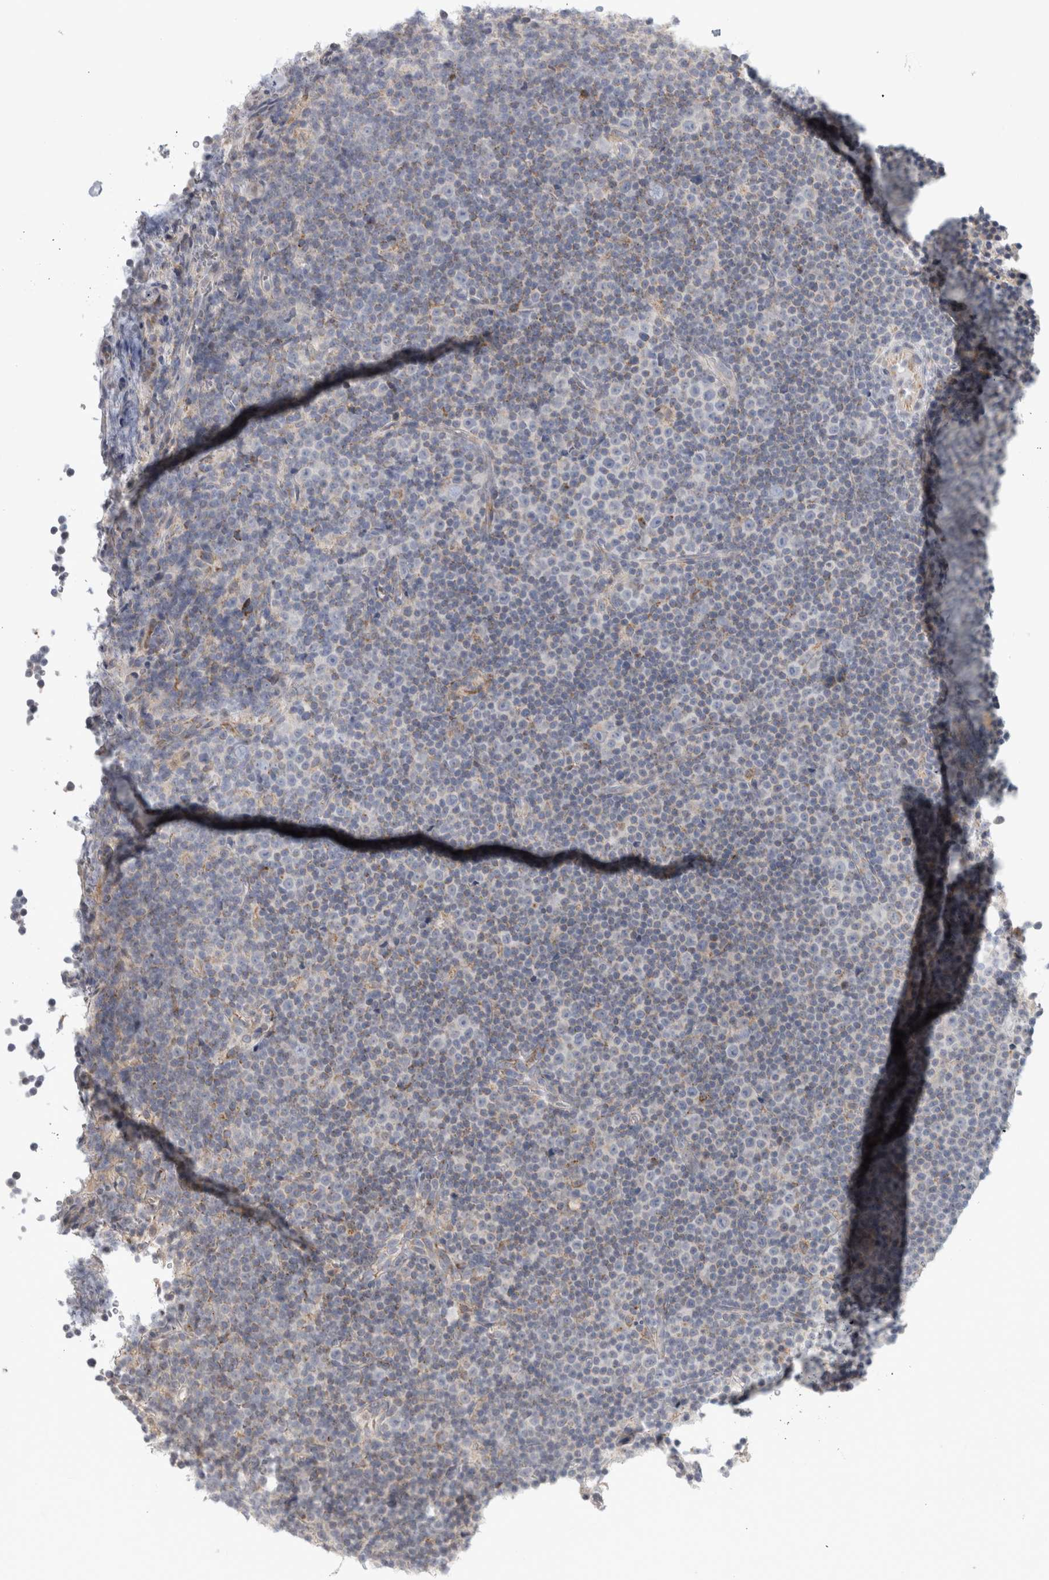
{"staining": {"intensity": "negative", "quantity": "none", "location": "none"}, "tissue": "lymphoma", "cell_type": "Tumor cells", "image_type": "cancer", "snomed": [{"axis": "morphology", "description": "Malignant lymphoma, non-Hodgkin's type, Low grade"}, {"axis": "topography", "description": "Lymph node"}], "caption": "Immunohistochemistry (IHC) photomicrograph of neoplastic tissue: lymphoma stained with DAB displays no significant protein expression in tumor cells.", "gene": "RAB18", "patient": {"sex": "female", "age": 67}}